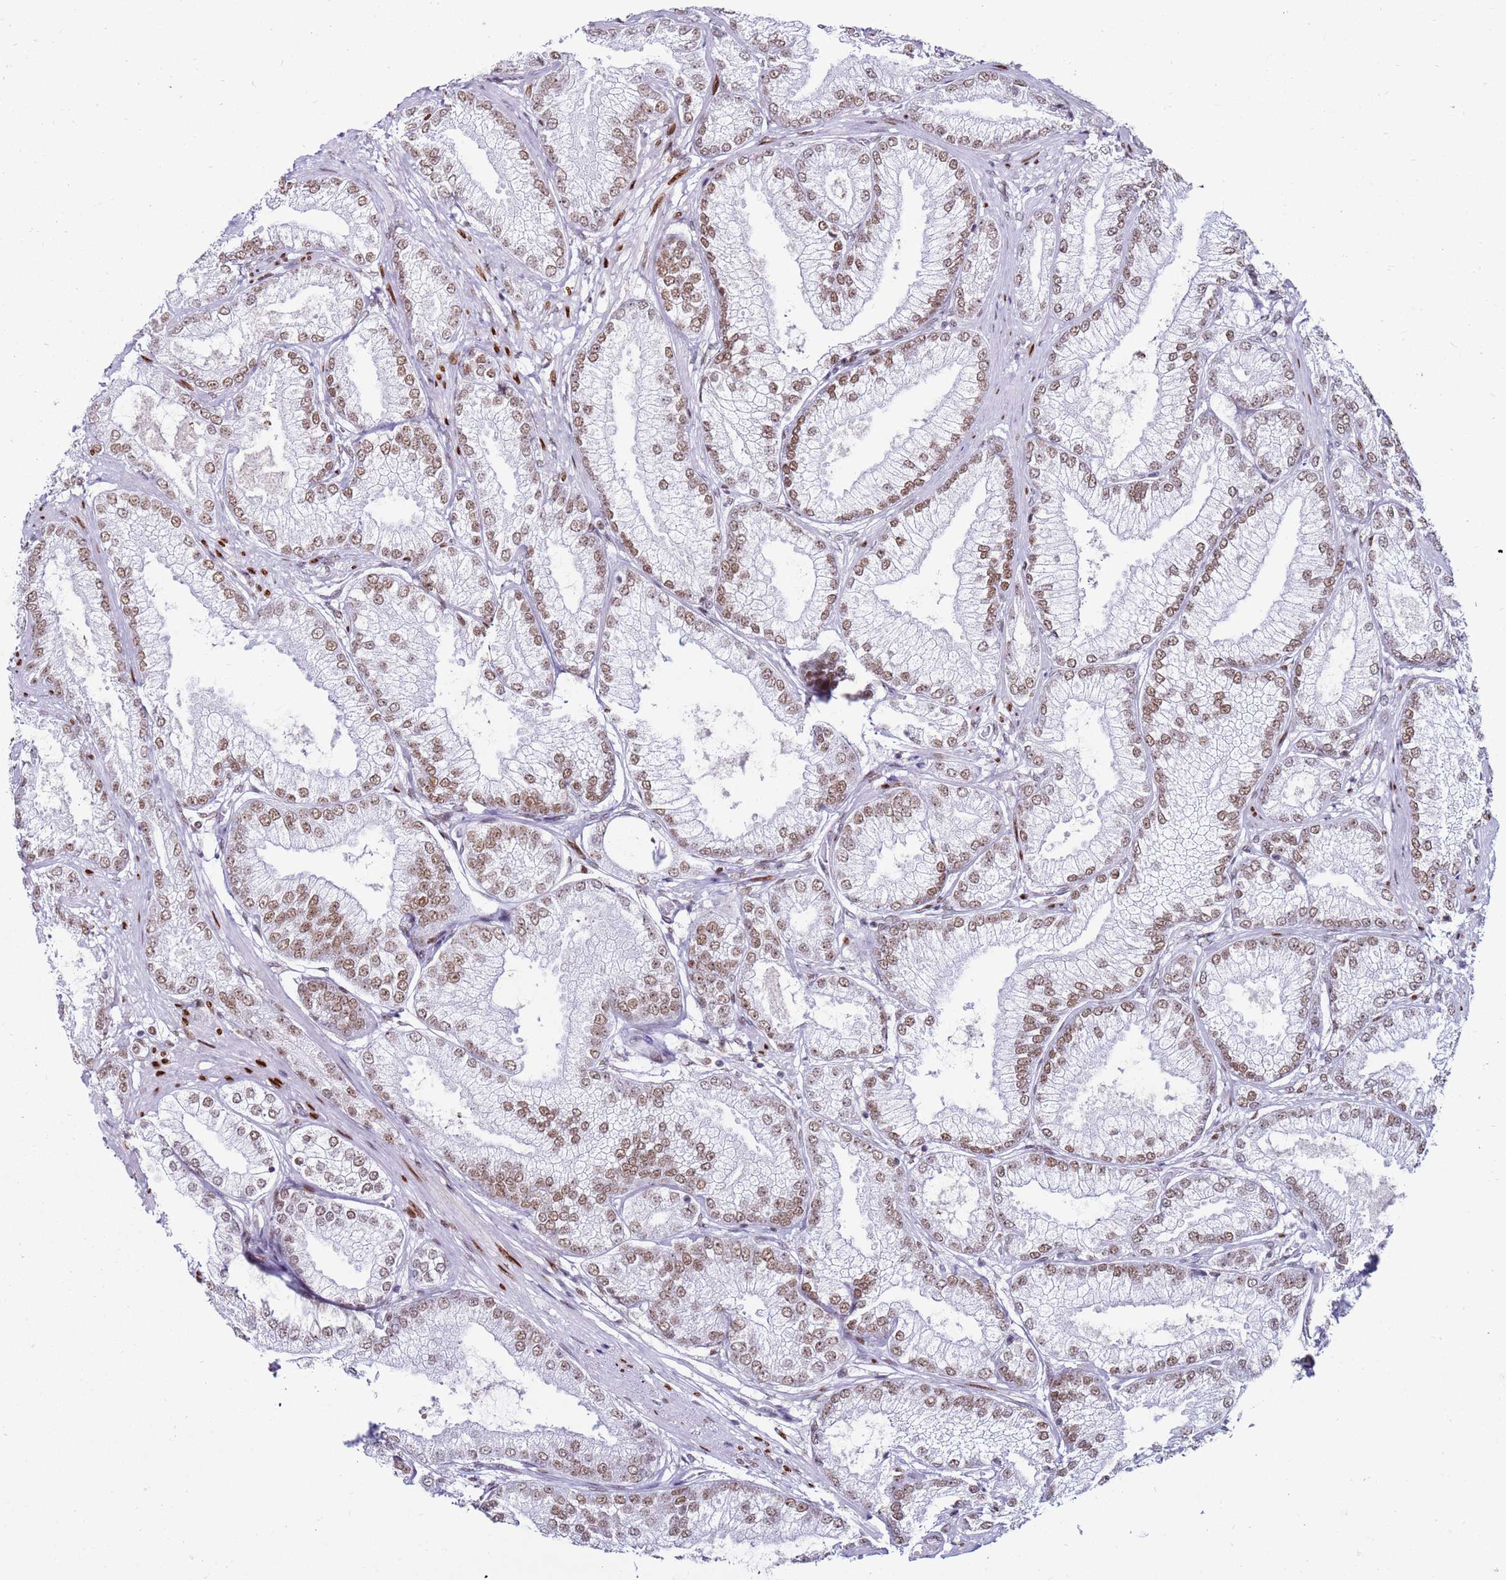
{"staining": {"intensity": "moderate", "quantity": ">75%", "location": "nuclear"}, "tissue": "prostate cancer", "cell_type": "Tumor cells", "image_type": "cancer", "snomed": [{"axis": "morphology", "description": "Adenocarcinoma, High grade"}, {"axis": "topography", "description": "Prostate"}], "caption": "Brown immunohistochemical staining in prostate cancer (high-grade adenocarcinoma) displays moderate nuclear staining in approximately >75% of tumor cells.", "gene": "KPNA4", "patient": {"sex": "male", "age": 71}}